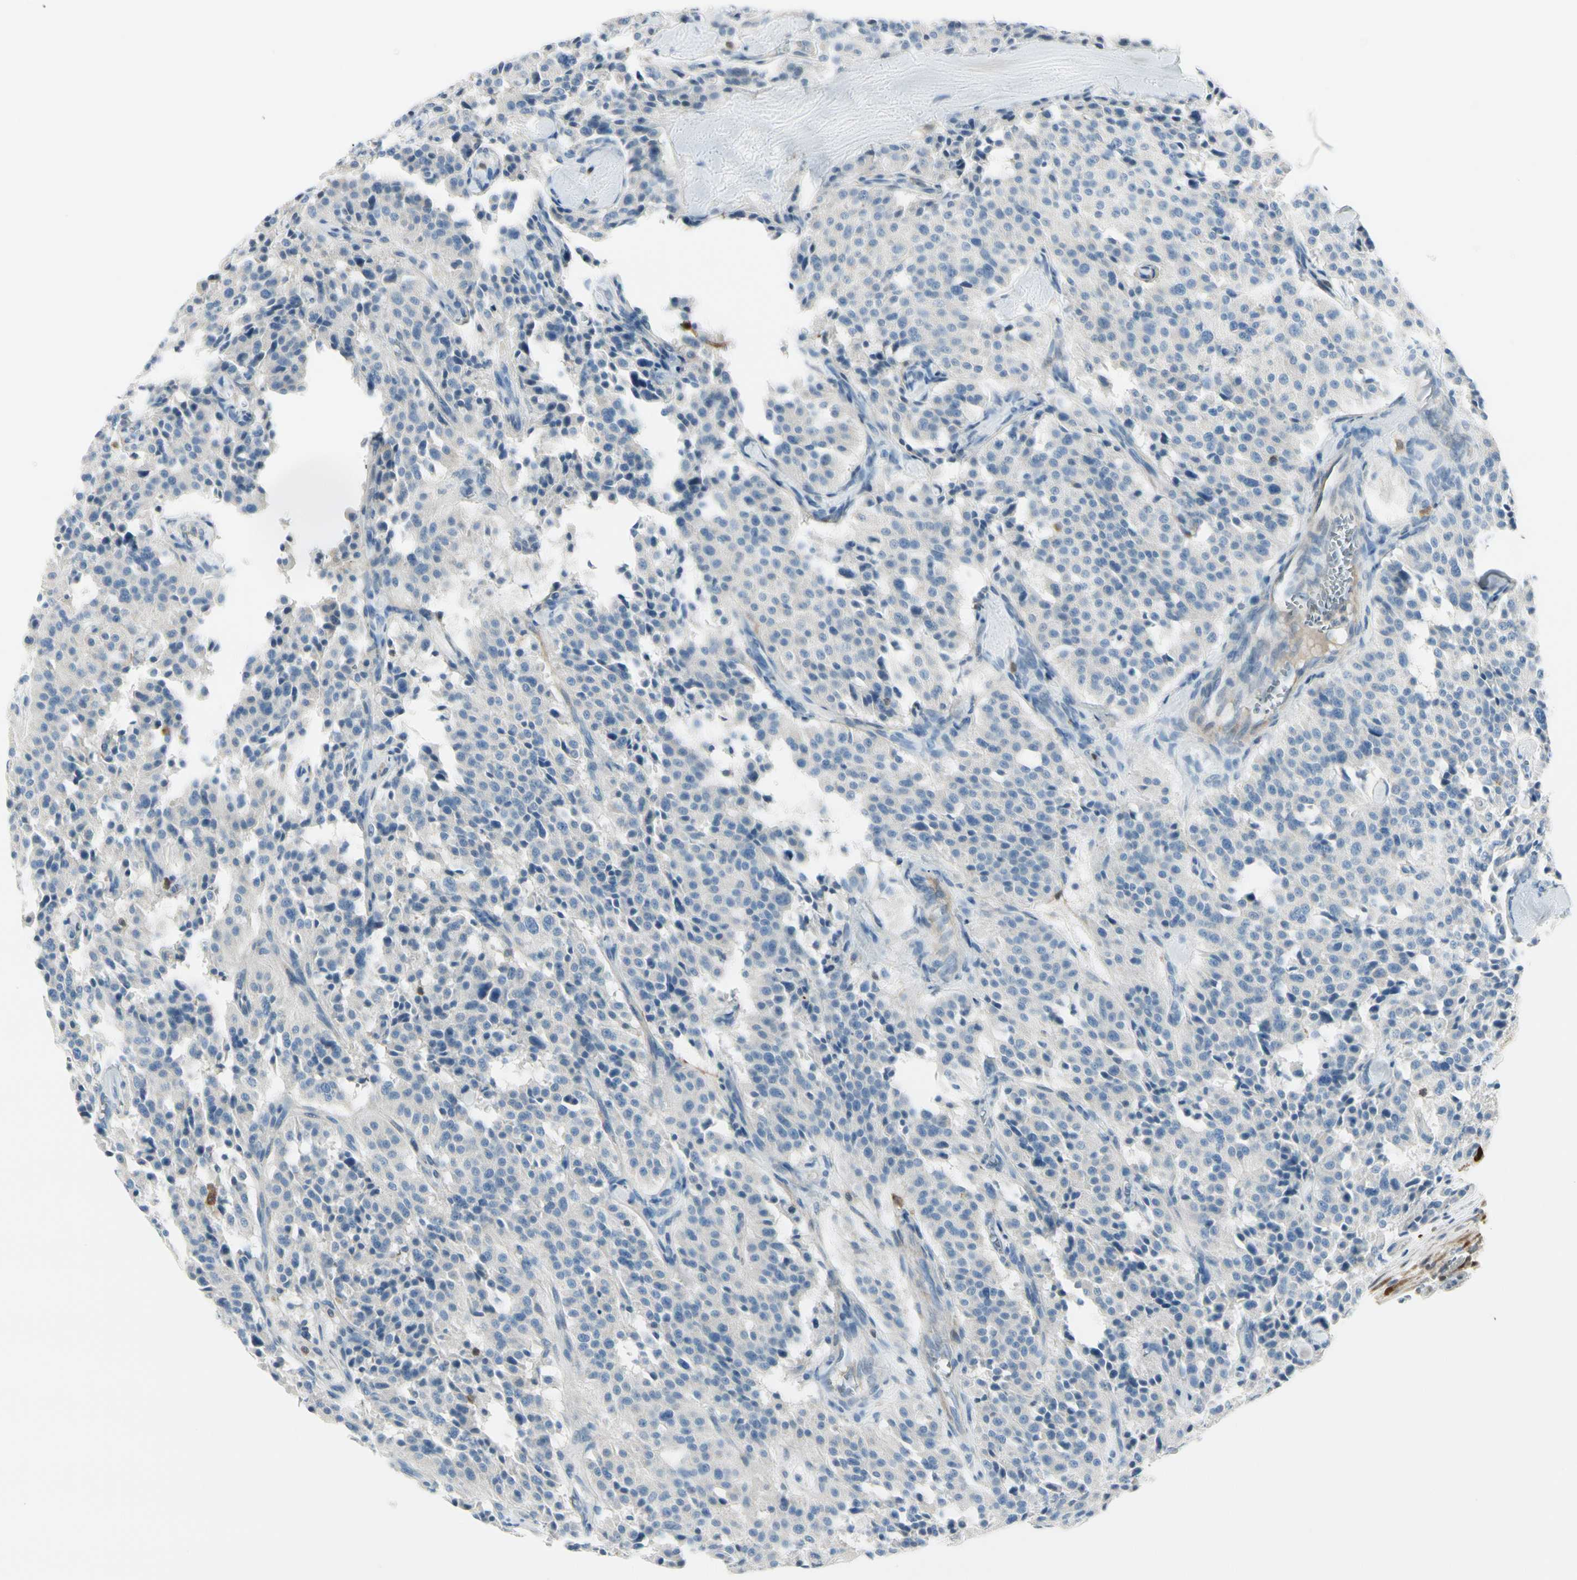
{"staining": {"intensity": "negative", "quantity": "none", "location": "none"}, "tissue": "carcinoid", "cell_type": "Tumor cells", "image_type": "cancer", "snomed": [{"axis": "morphology", "description": "Carcinoid, malignant, NOS"}, {"axis": "topography", "description": "Lung"}], "caption": "This histopathology image is of malignant carcinoid stained with IHC to label a protein in brown with the nuclei are counter-stained blue. There is no expression in tumor cells.", "gene": "TRAF1", "patient": {"sex": "male", "age": 30}}